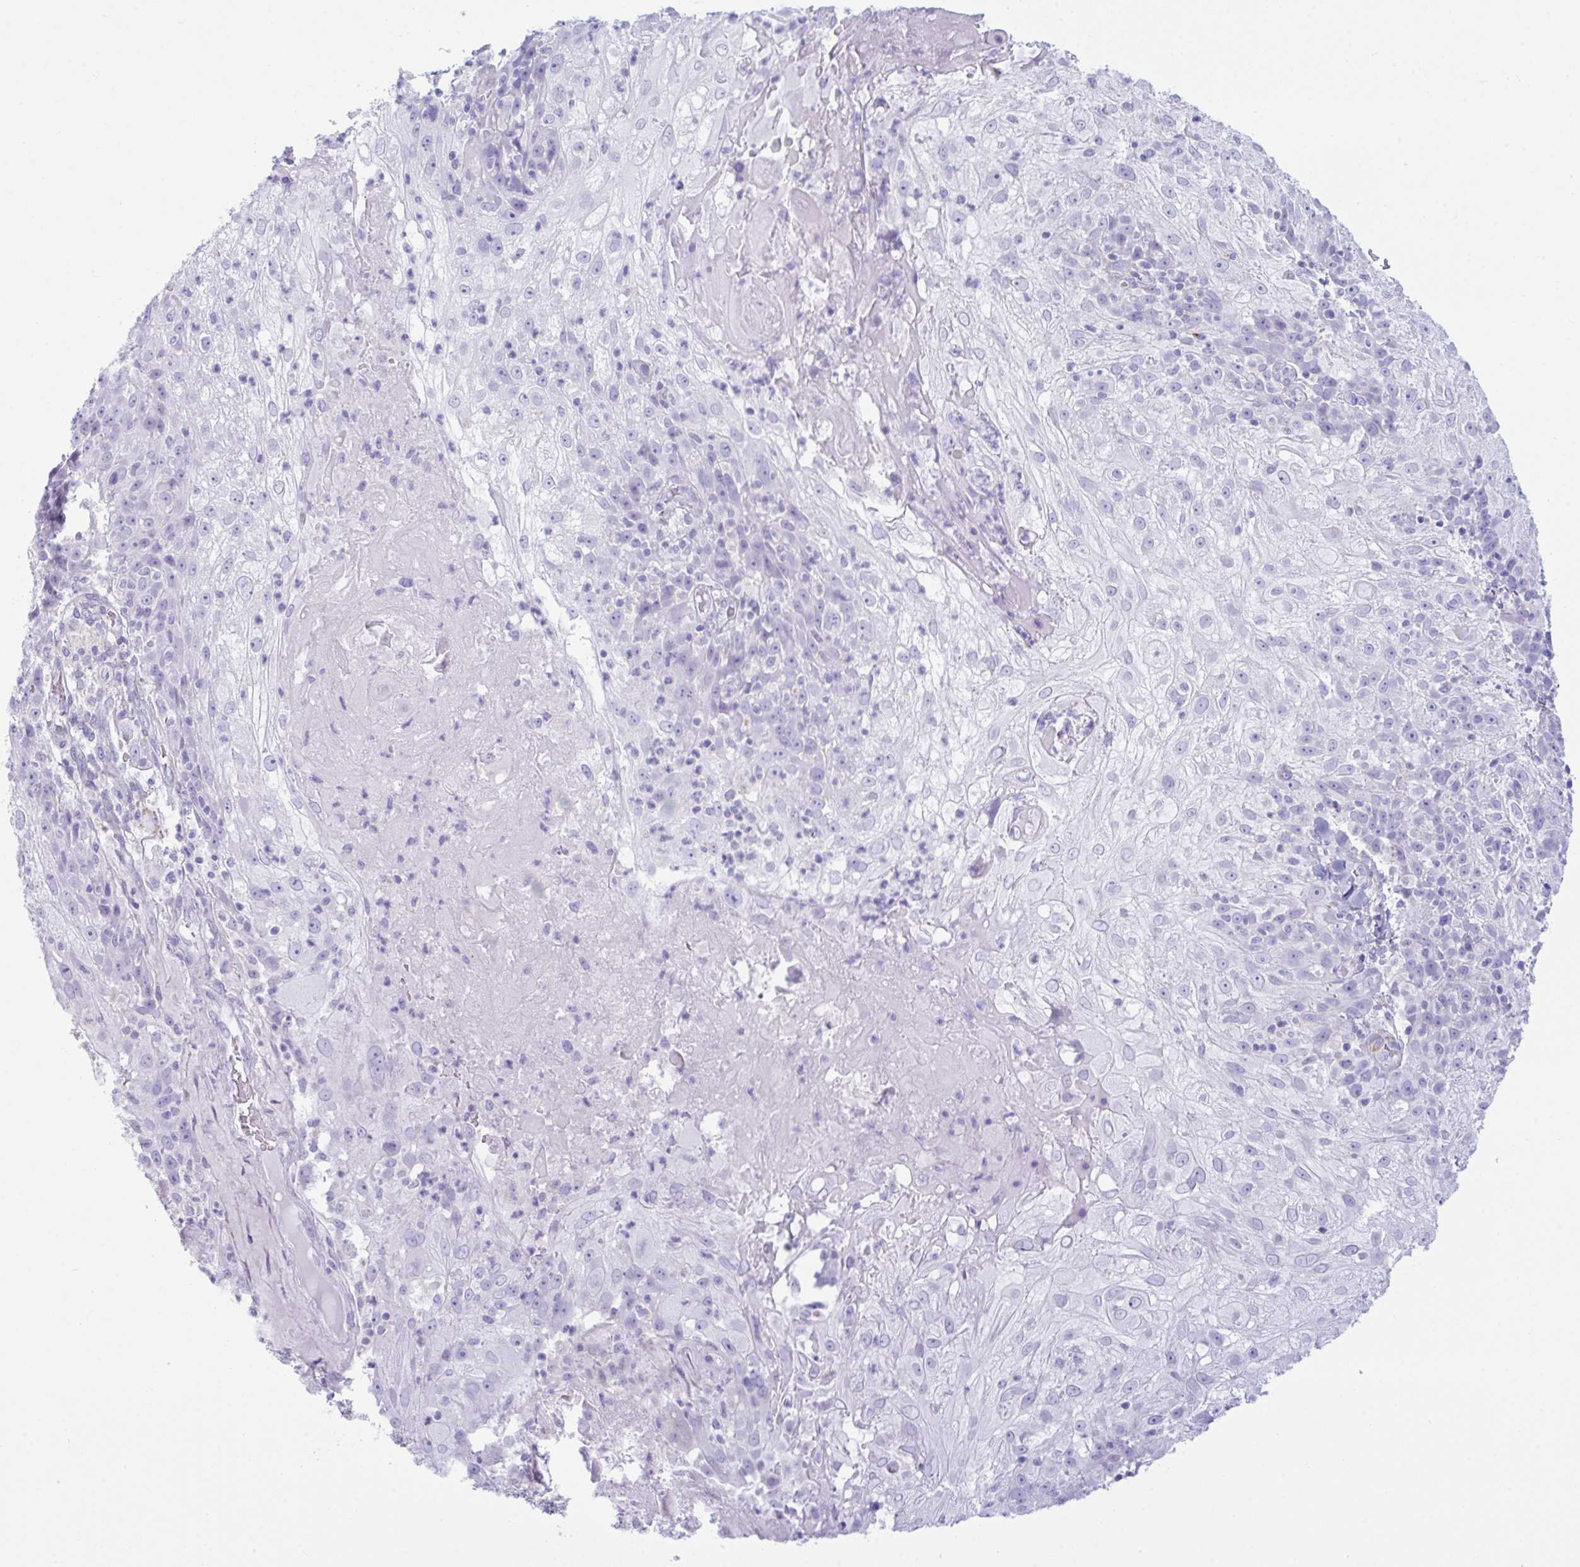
{"staining": {"intensity": "negative", "quantity": "none", "location": "none"}, "tissue": "skin cancer", "cell_type": "Tumor cells", "image_type": "cancer", "snomed": [{"axis": "morphology", "description": "Normal tissue, NOS"}, {"axis": "morphology", "description": "Squamous cell carcinoma, NOS"}, {"axis": "topography", "description": "Skin"}], "caption": "DAB immunohistochemical staining of skin squamous cell carcinoma reveals no significant expression in tumor cells.", "gene": "BBS1", "patient": {"sex": "female", "age": 83}}